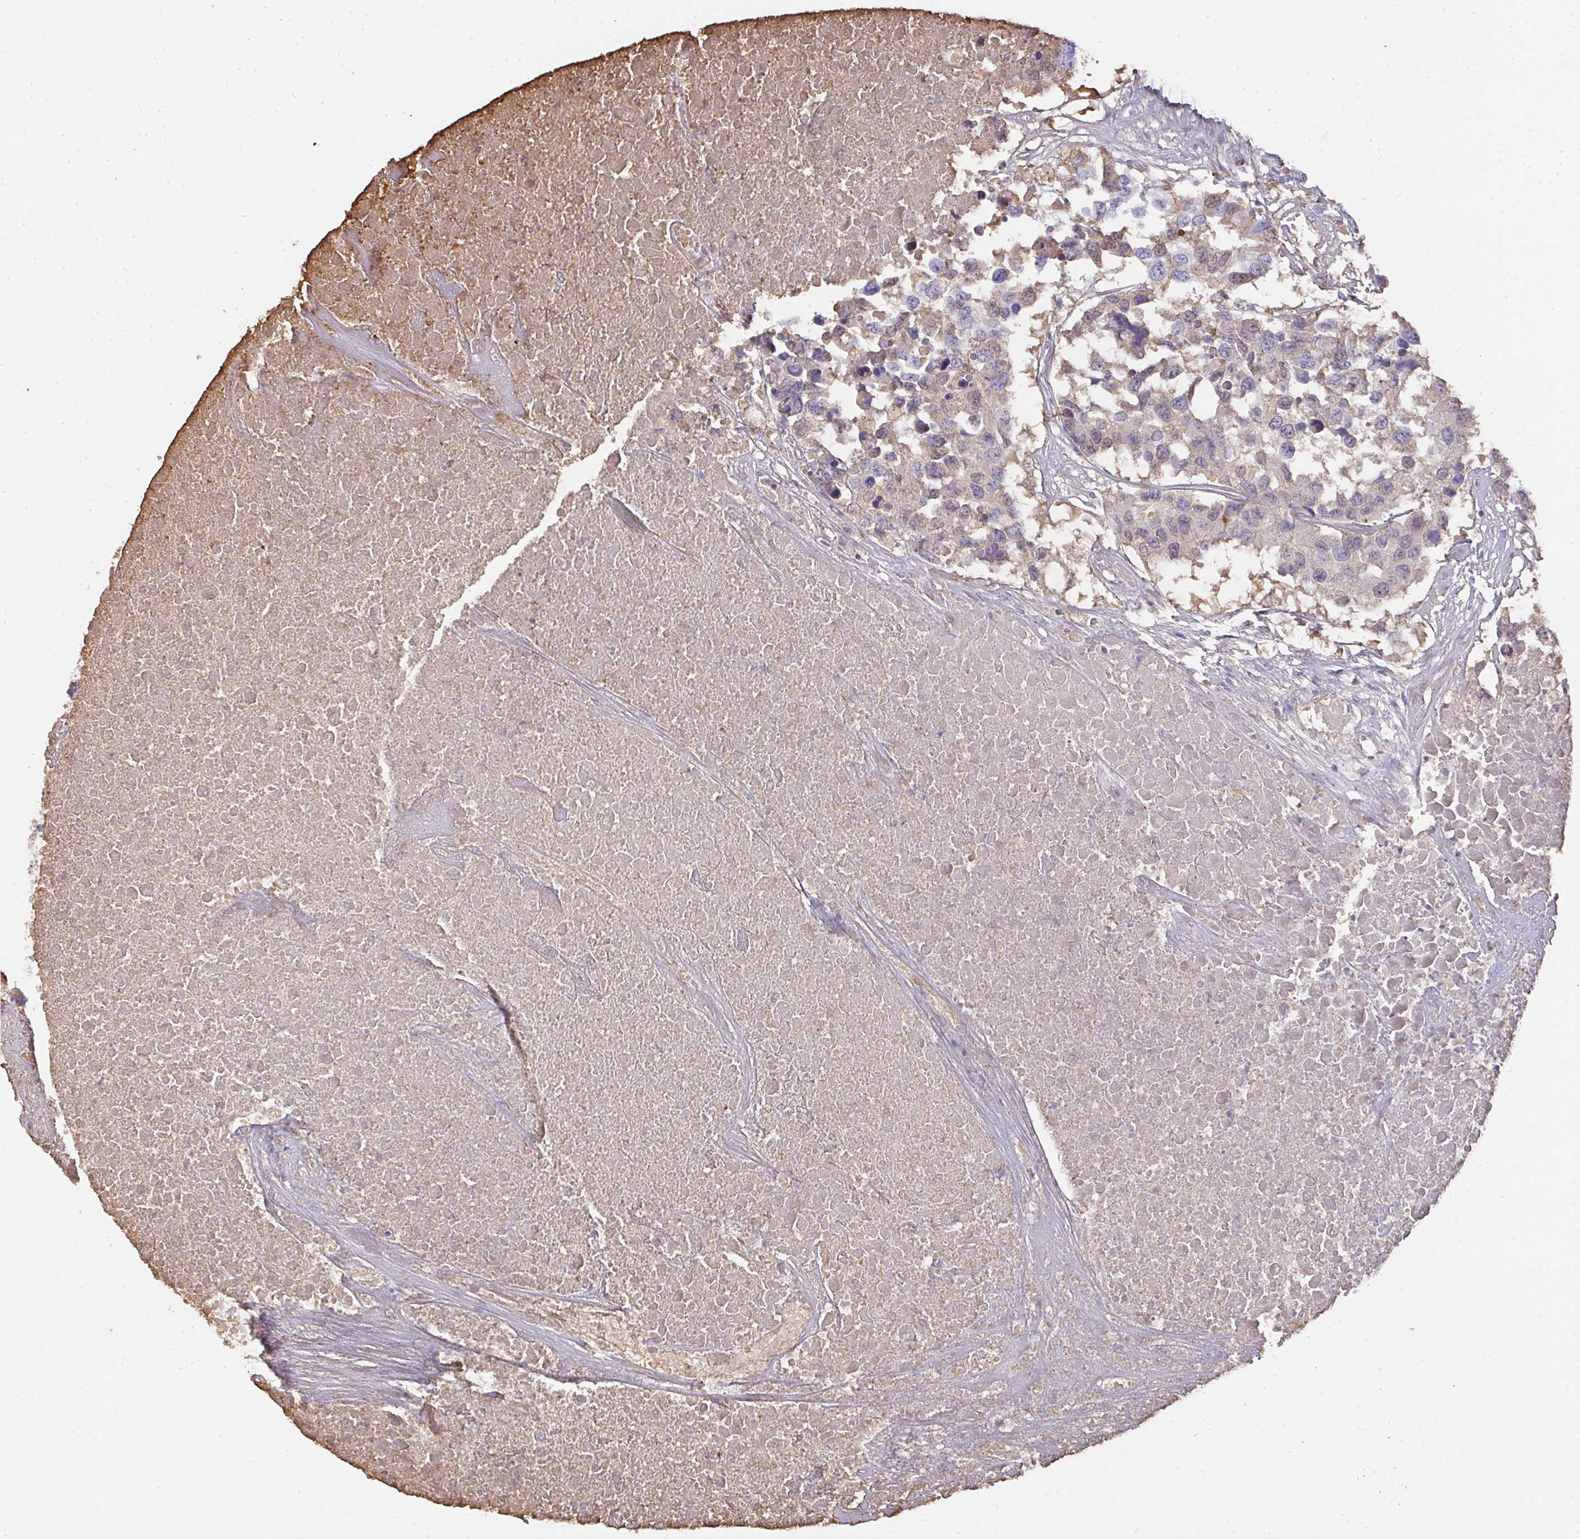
{"staining": {"intensity": "weak", "quantity": "25%-75%", "location": "cytoplasmic/membranous"}, "tissue": "testis cancer", "cell_type": "Tumor cells", "image_type": "cancer", "snomed": [{"axis": "morphology", "description": "Carcinoma, Embryonal, NOS"}, {"axis": "topography", "description": "Testis"}], "caption": "An image showing weak cytoplasmic/membranous expression in about 25%-75% of tumor cells in testis cancer, as visualized by brown immunohistochemical staining.", "gene": "SMYD5", "patient": {"sex": "male", "age": 83}}